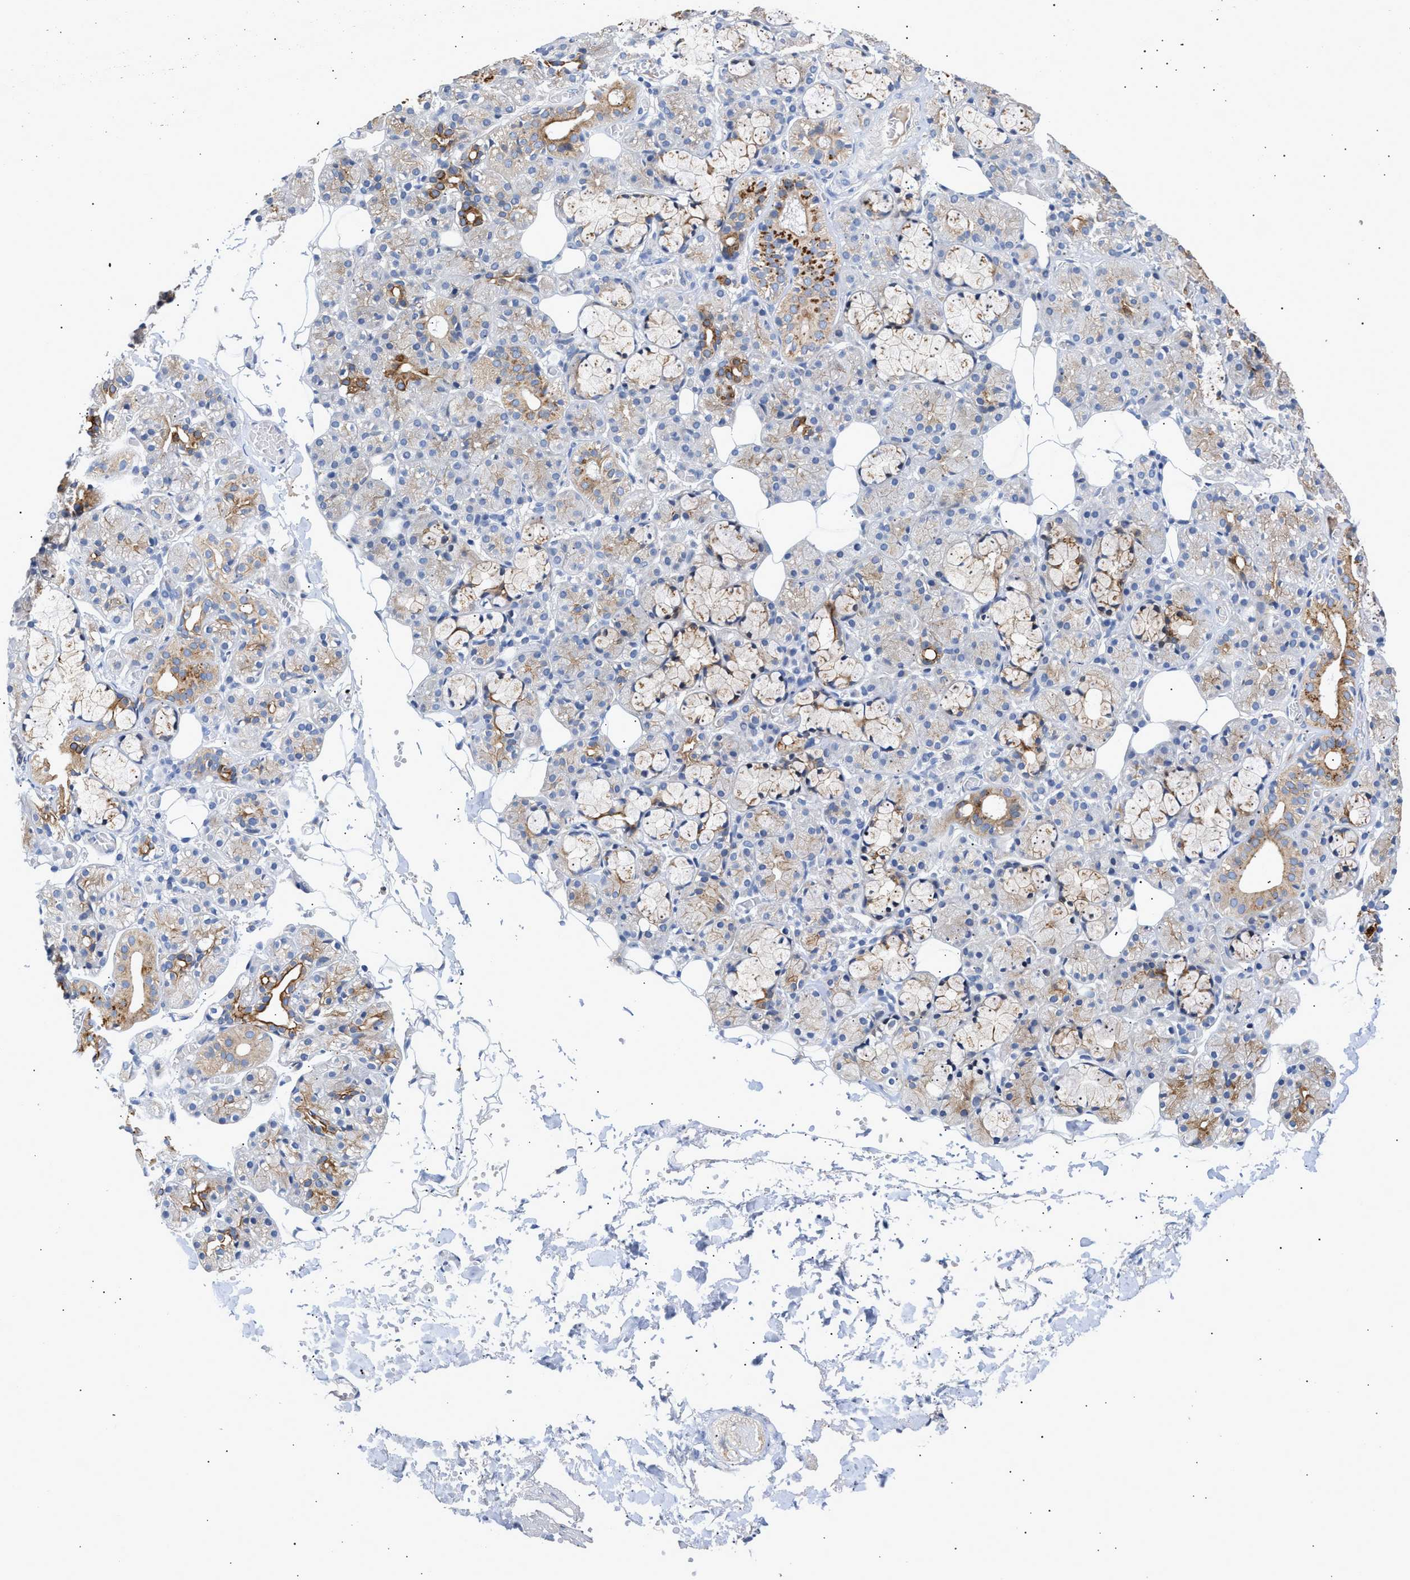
{"staining": {"intensity": "moderate", "quantity": "<25%", "location": "cytoplasmic/membranous"}, "tissue": "salivary gland", "cell_type": "Glandular cells", "image_type": "normal", "snomed": [{"axis": "morphology", "description": "Normal tissue, NOS"}, {"axis": "topography", "description": "Salivary gland"}], "caption": "Glandular cells reveal low levels of moderate cytoplasmic/membranous staining in about <25% of cells in benign salivary gland. (brown staining indicates protein expression, while blue staining denotes nuclei).", "gene": "CCDC146", "patient": {"sex": "male", "age": 63}}